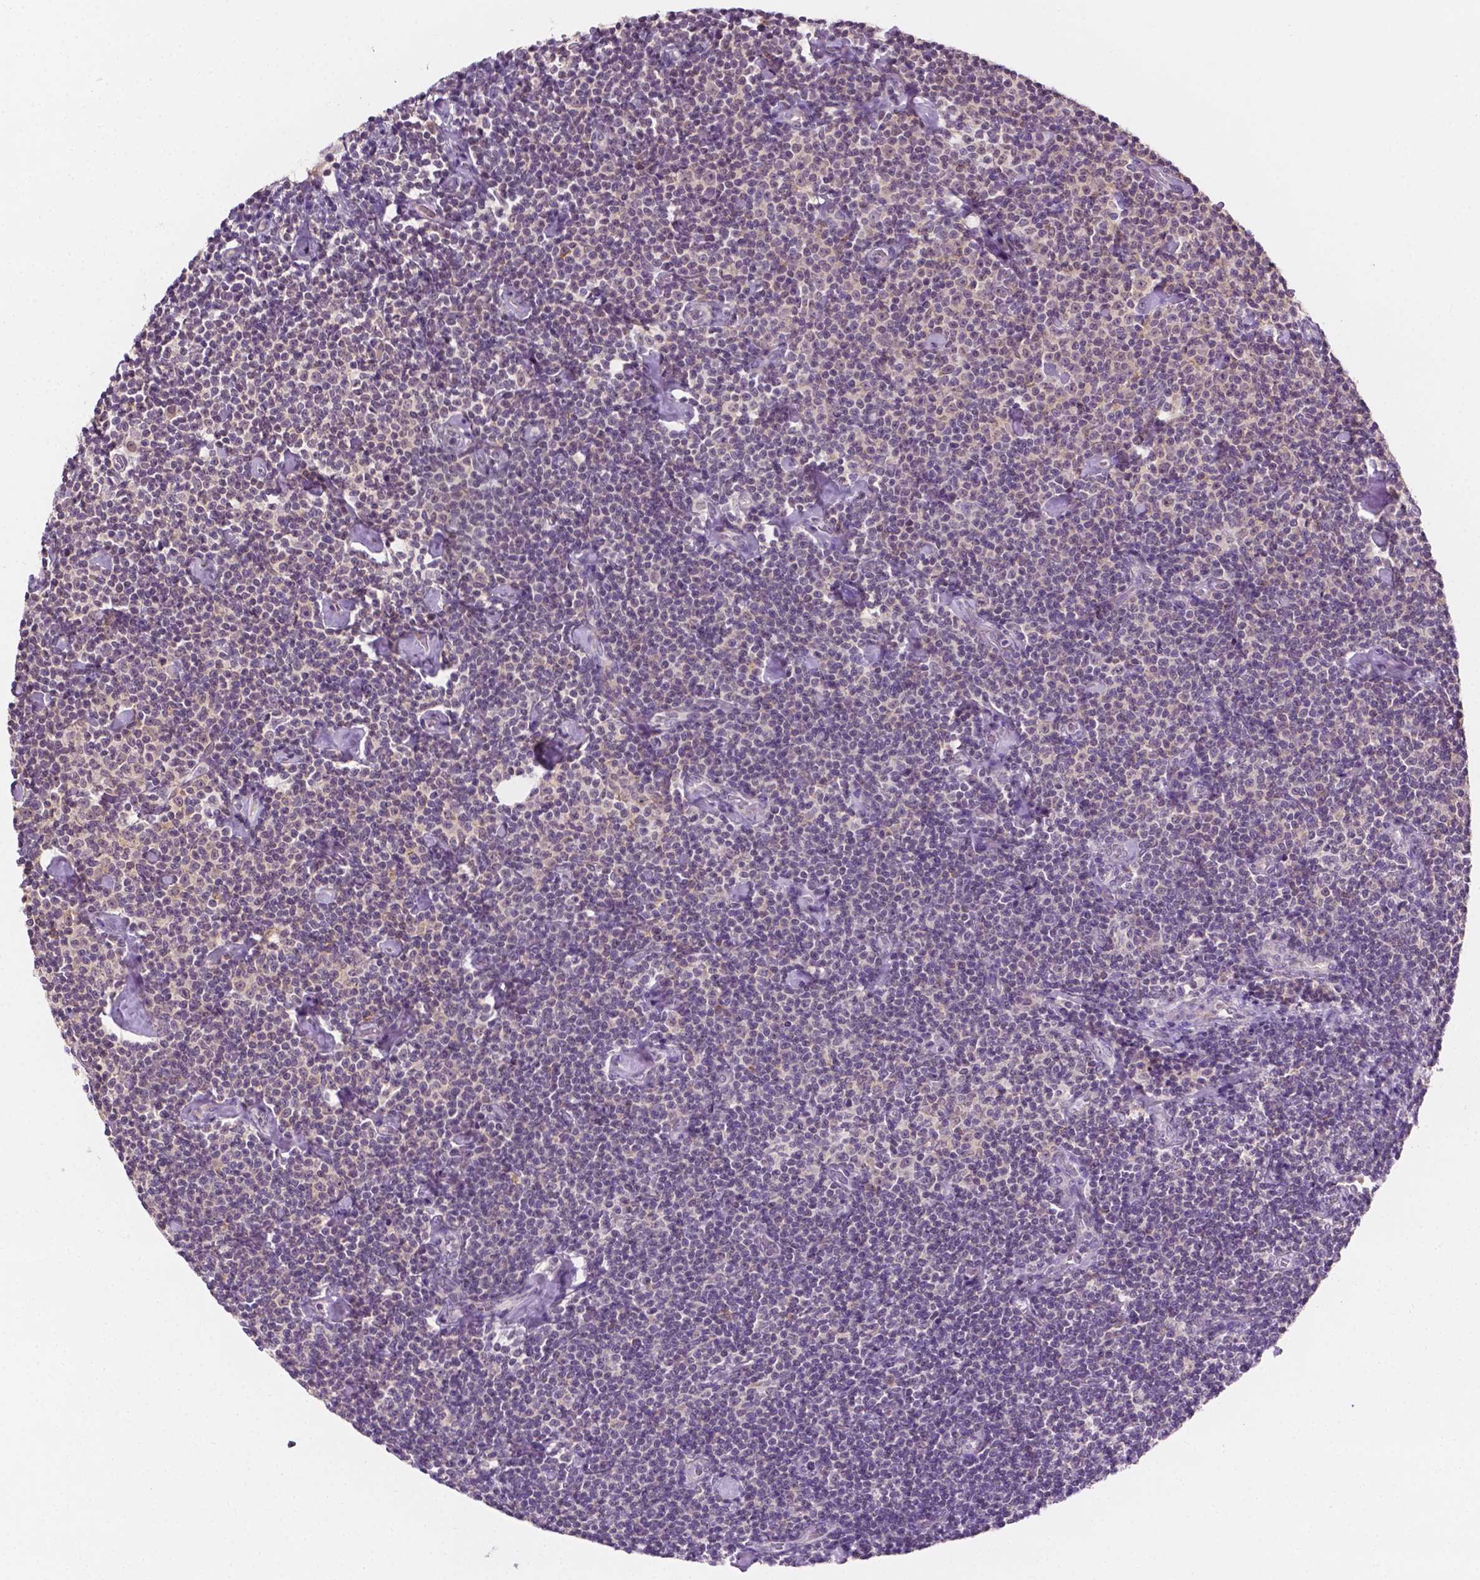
{"staining": {"intensity": "negative", "quantity": "none", "location": "none"}, "tissue": "lymphoma", "cell_type": "Tumor cells", "image_type": "cancer", "snomed": [{"axis": "morphology", "description": "Malignant lymphoma, non-Hodgkin's type, Low grade"}, {"axis": "topography", "description": "Lymph node"}], "caption": "Micrograph shows no protein expression in tumor cells of malignant lymphoma, non-Hodgkin's type (low-grade) tissue.", "gene": "MROH6", "patient": {"sex": "male", "age": 81}}